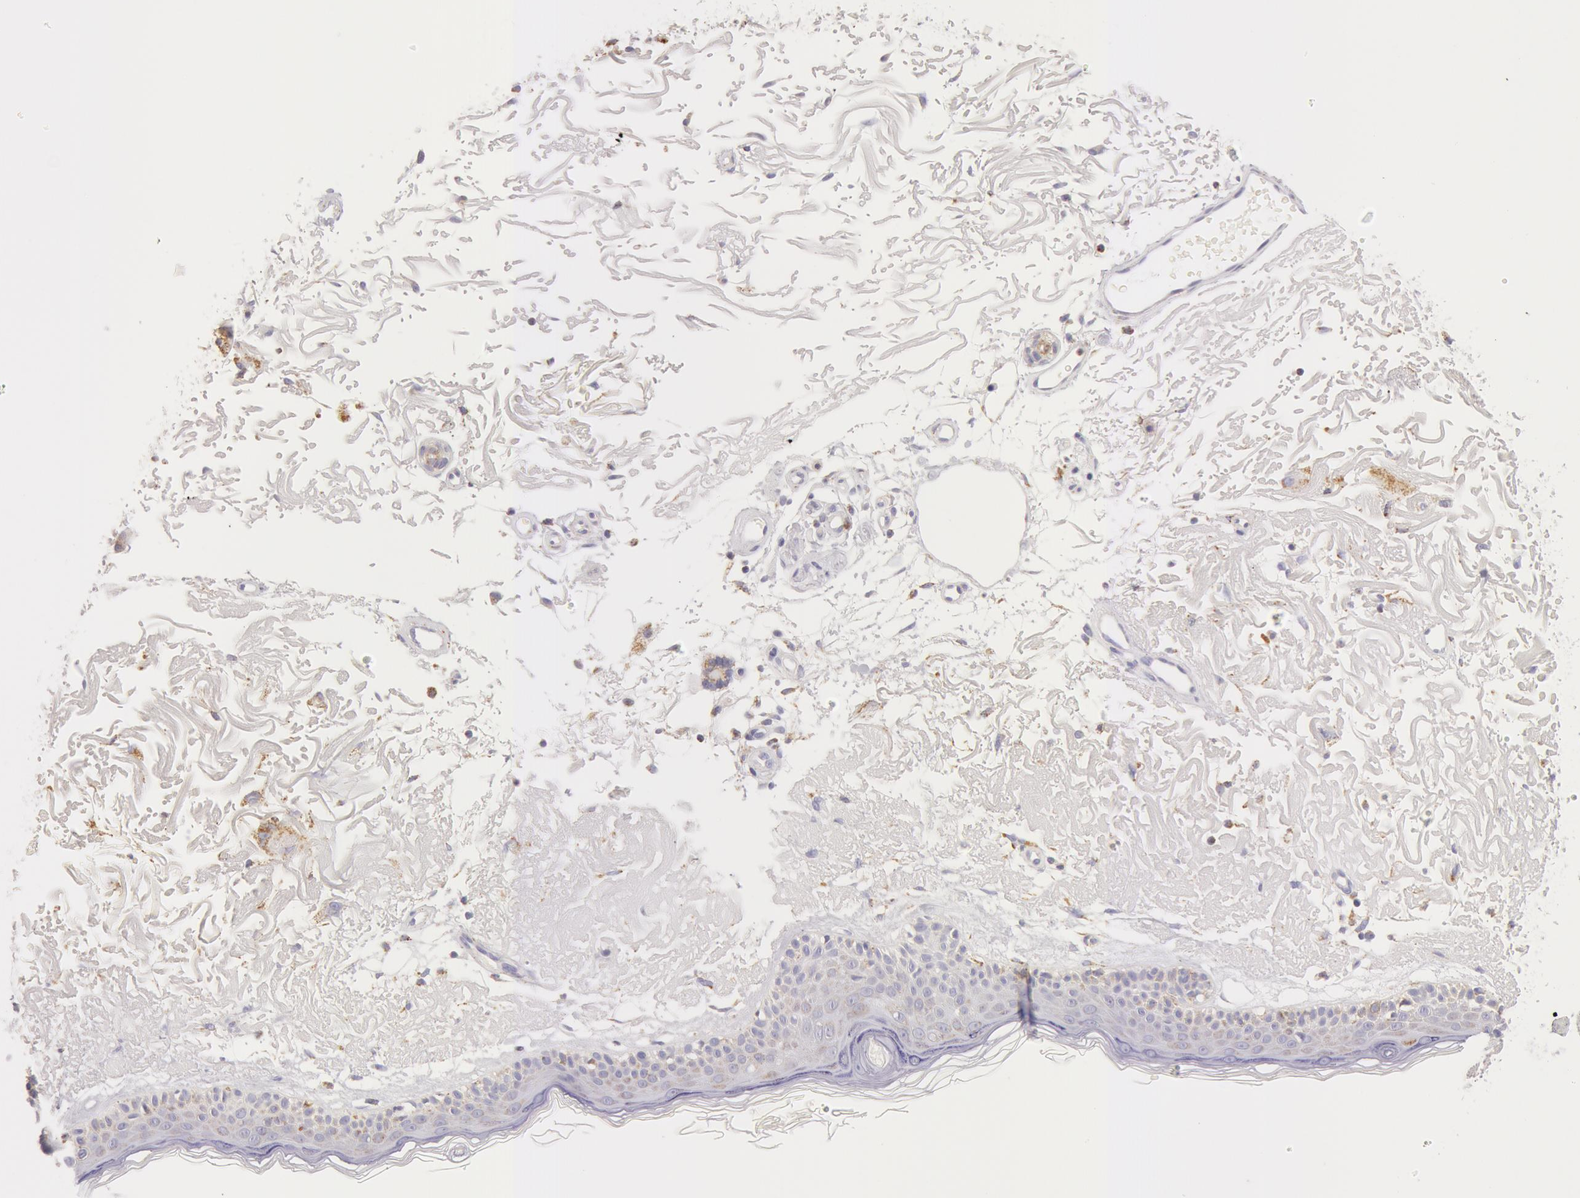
{"staining": {"intensity": "weak", "quantity": "<25%", "location": "cytoplasmic/membranous"}, "tissue": "skin", "cell_type": "Fibroblasts", "image_type": "normal", "snomed": [{"axis": "morphology", "description": "Normal tissue, NOS"}, {"axis": "topography", "description": "Skin"}], "caption": "Immunohistochemistry (IHC) micrograph of unremarkable human skin stained for a protein (brown), which demonstrates no staining in fibroblasts. (Brightfield microscopy of DAB IHC at high magnification).", "gene": "ATP5F1B", "patient": {"sex": "female", "age": 90}}